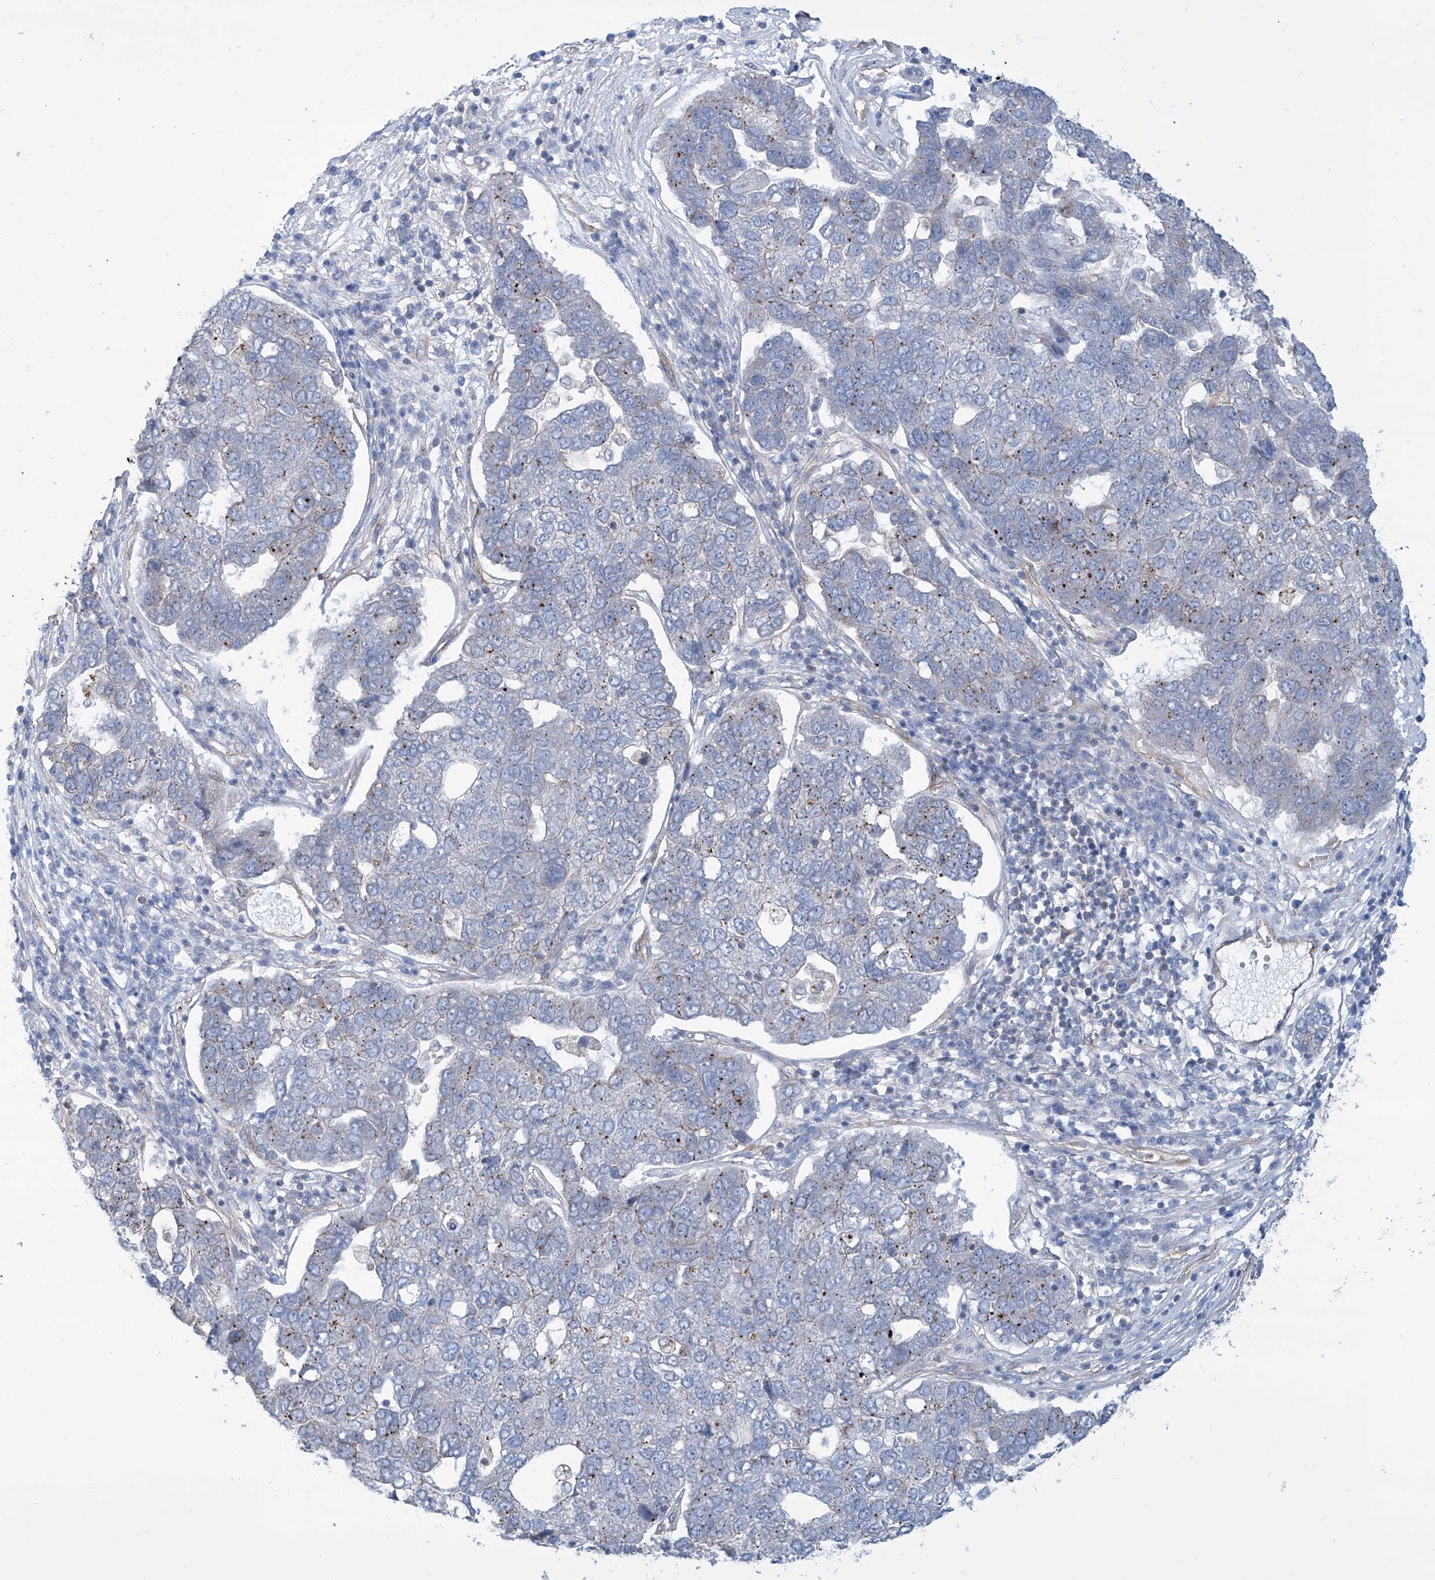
{"staining": {"intensity": "negative", "quantity": "none", "location": "none"}, "tissue": "pancreatic cancer", "cell_type": "Tumor cells", "image_type": "cancer", "snomed": [{"axis": "morphology", "description": "Adenocarcinoma, NOS"}, {"axis": "topography", "description": "Pancreas"}], "caption": "Immunohistochemical staining of human pancreatic adenocarcinoma exhibits no significant expression in tumor cells. (DAB IHC with hematoxylin counter stain).", "gene": "TMEM209", "patient": {"sex": "female", "age": 61}}